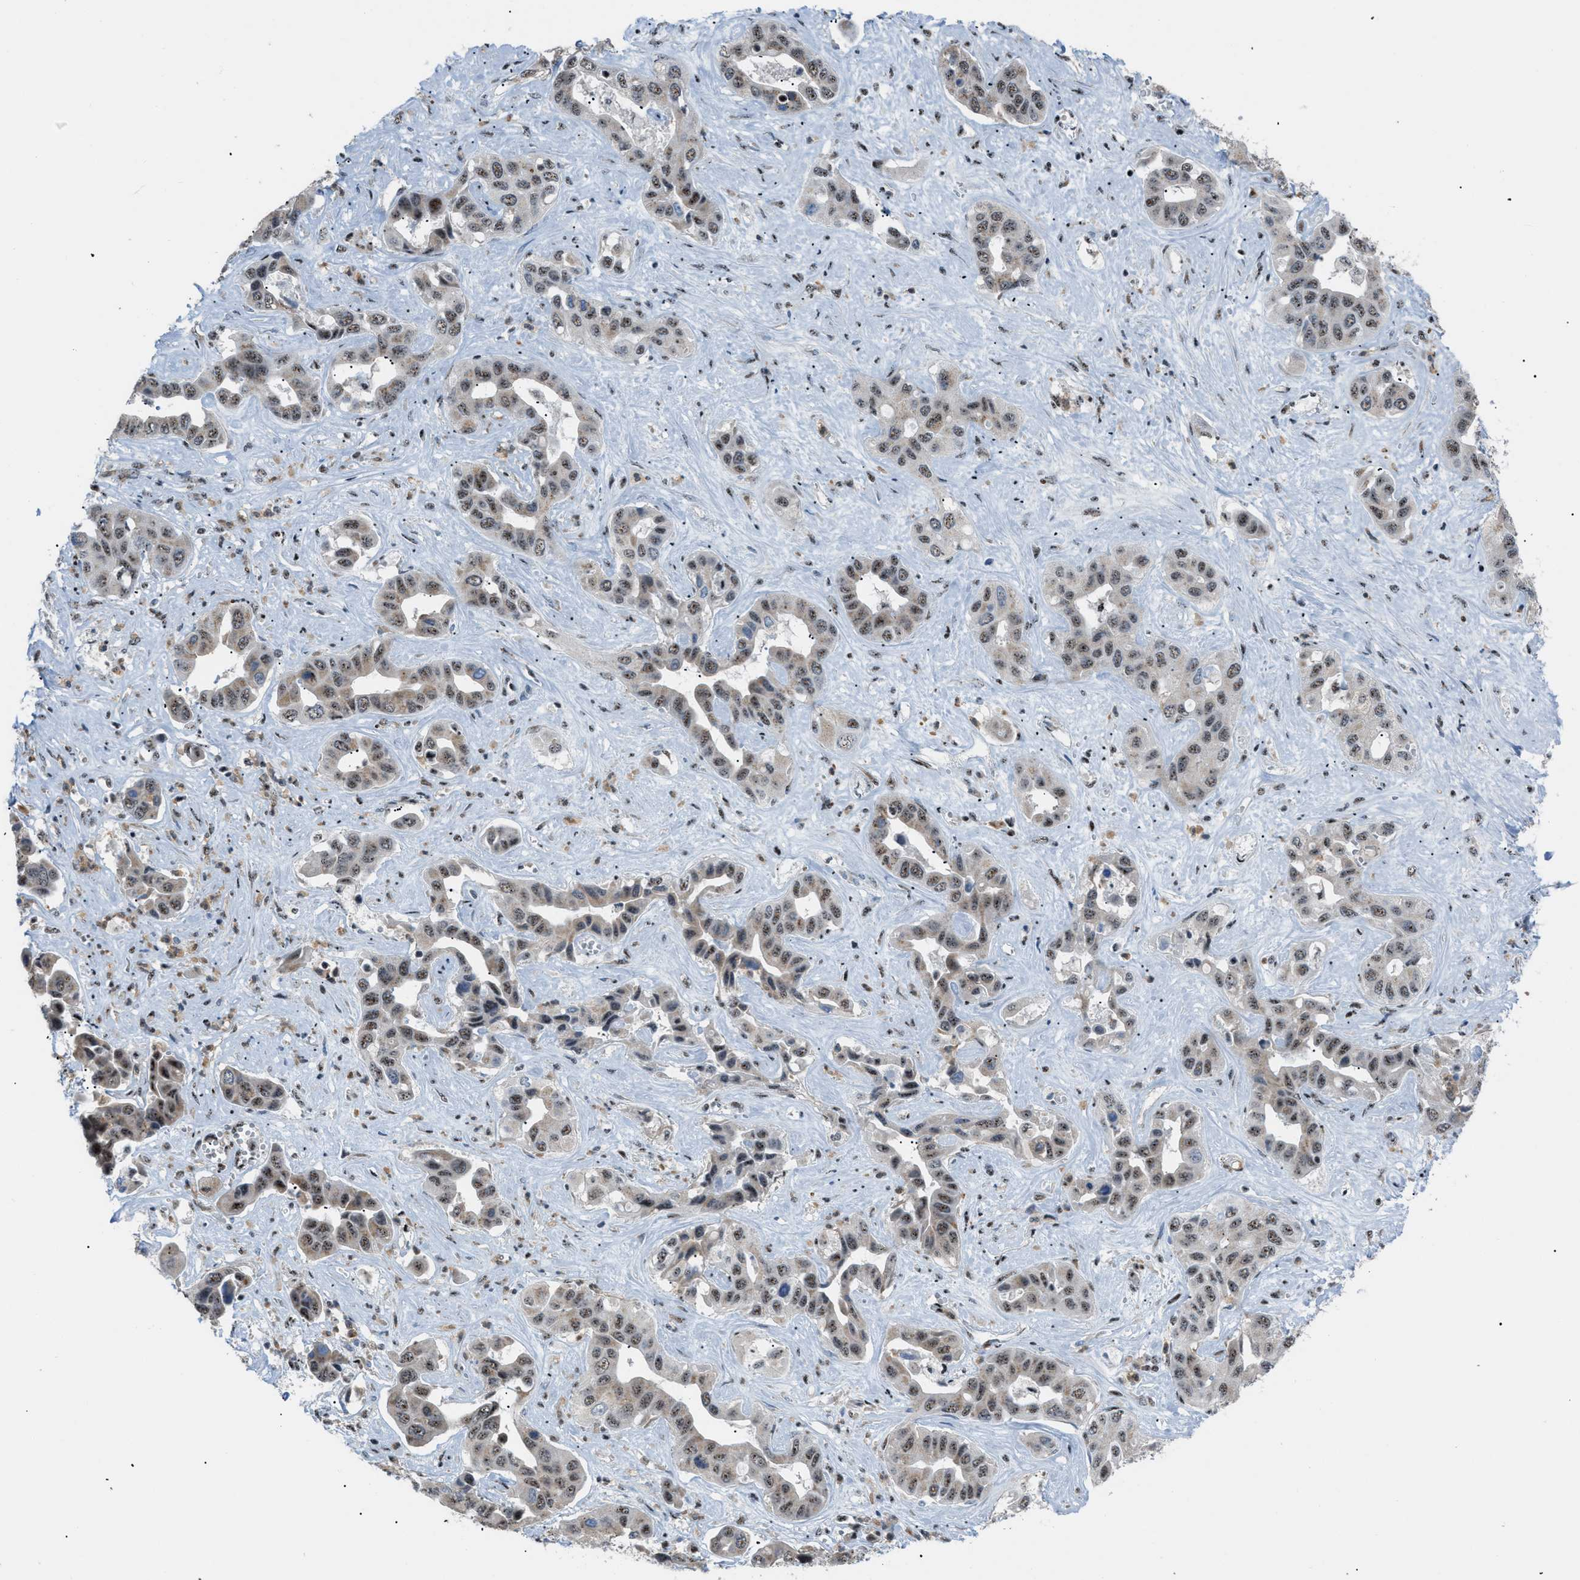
{"staining": {"intensity": "moderate", "quantity": ">75%", "location": "cytoplasmic/membranous,nuclear"}, "tissue": "liver cancer", "cell_type": "Tumor cells", "image_type": "cancer", "snomed": [{"axis": "morphology", "description": "Cholangiocarcinoma"}, {"axis": "topography", "description": "Liver"}], "caption": "Brown immunohistochemical staining in human liver cholangiocarcinoma shows moderate cytoplasmic/membranous and nuclear staining in about >75% of tumor cells.", "gene": "CDR2", "patient": {"sex": "female", "age": 52}}